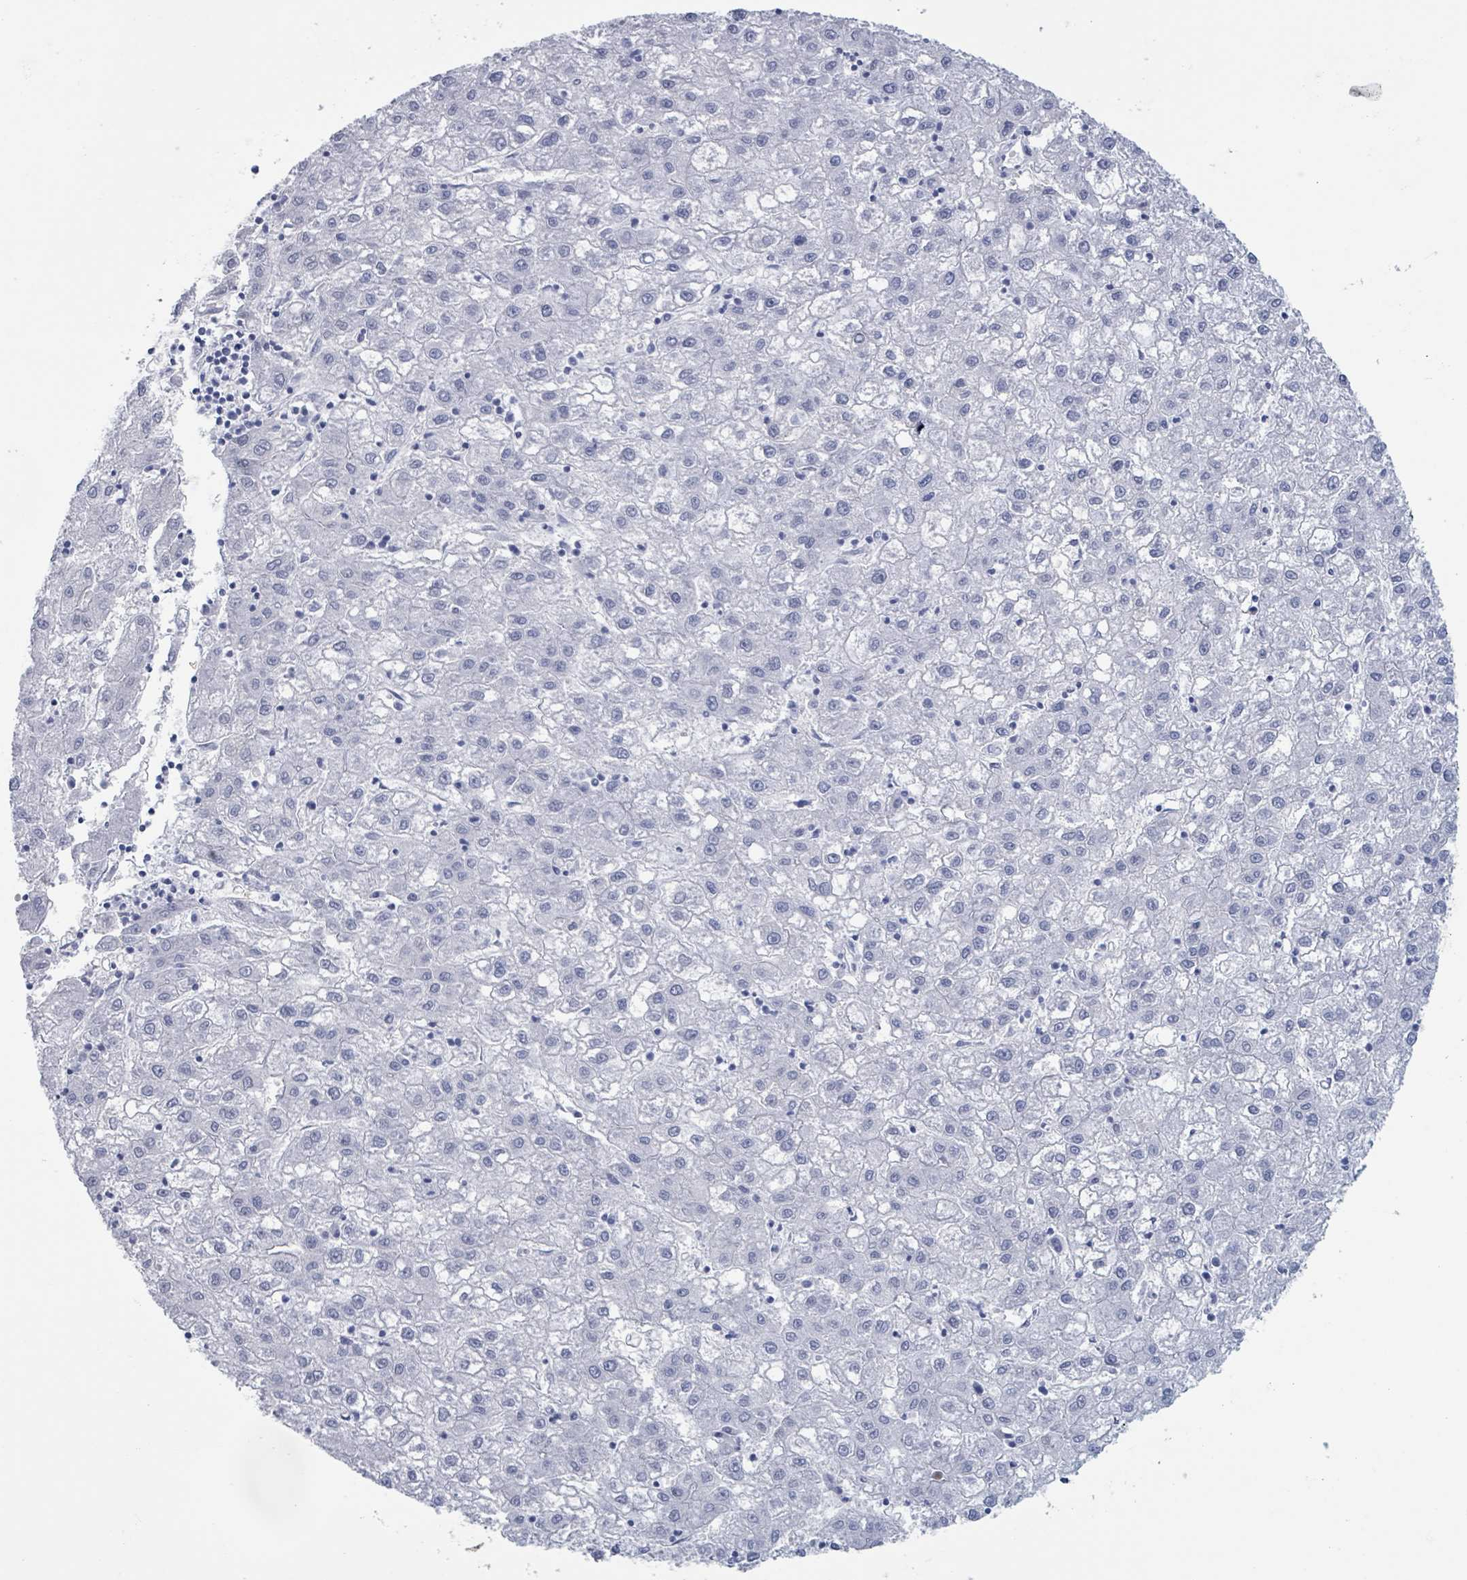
{"staining": {"intensity": "negative", "quantity": "none", "location": "none"}, "tissue": "liver cancer", "cell_type": "Tumor cells", "image_type": "cancer", "snomed": [{"axis": "morphology", "description": "Carcinoma, Hepatocellular, NOS"}, {"axis": "topography", "description": "Liver"}], "caption": "Photomicrograph shows no significant protein expression in tumor cells of liver cancer. Brightfield microscopy of immunohistochemistry (IHC) stained with DAB (brown) and hematoxylin (blue), captured at high magnification.", "gene": "KLK4", "patient": {"sex": "male", "age": 72}}